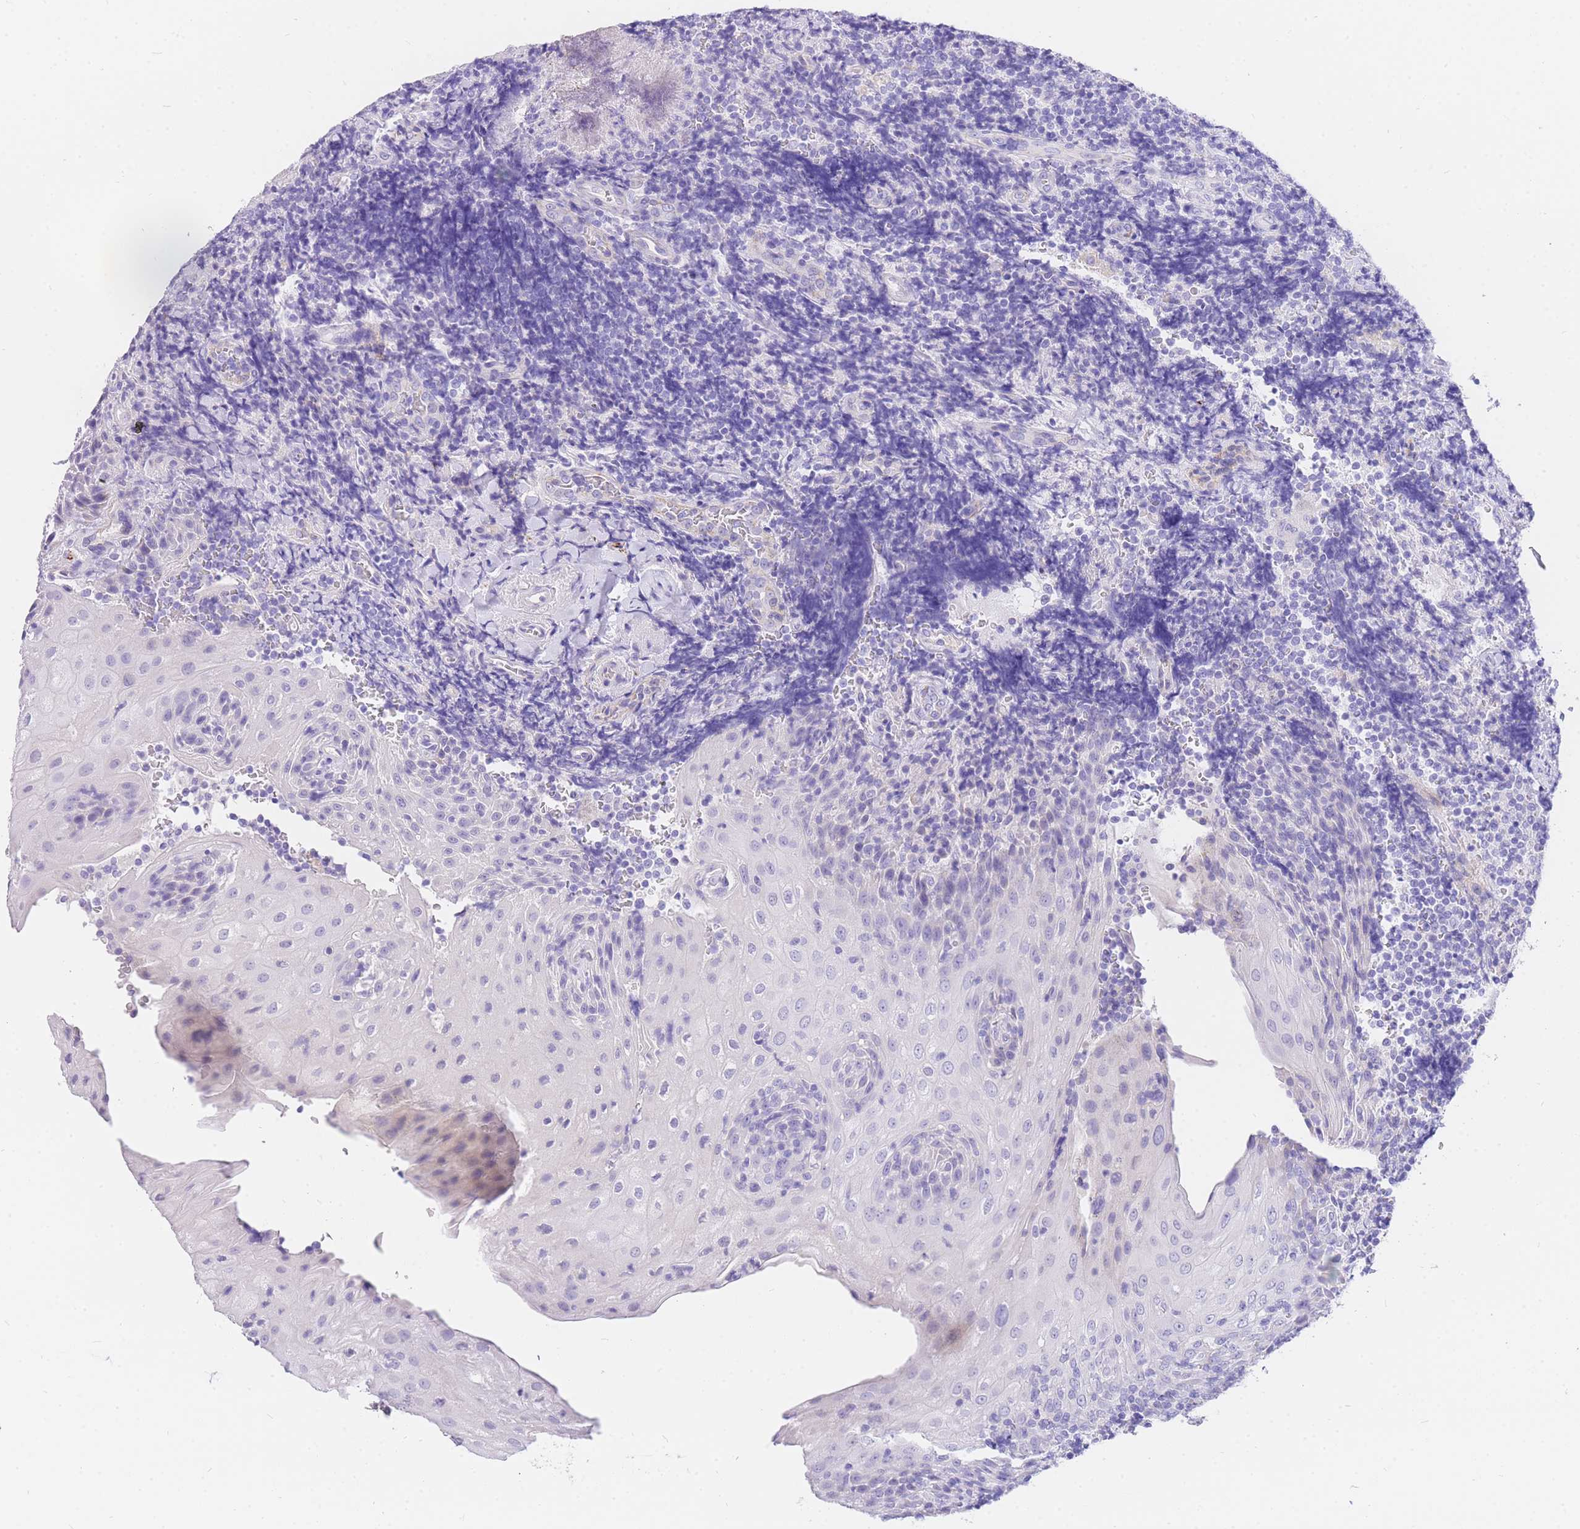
{"staining": {"intensity": "negative", "quantity": "none", "location": "none"}, "tissue": "tonsil", "cell_type": "Germinal center cells", "image_type": "normal", "snomed": [{"axis": "morphology", "description": "Normal tissue, NOS"}, {"axis": "topography", "description": "Tonsil"}], "caption": "A high-resolution photomicrograph shows immunohistochemistry (IHC) staining of normal tonsil, which exhibits no significant staining in germinal center cells. The staining is performed using DAB brown chromogen with nuclei counter-stained in using hematoxylin.", "gene": "UPK1A", "patient": {"sex": "male", "age": 37}}